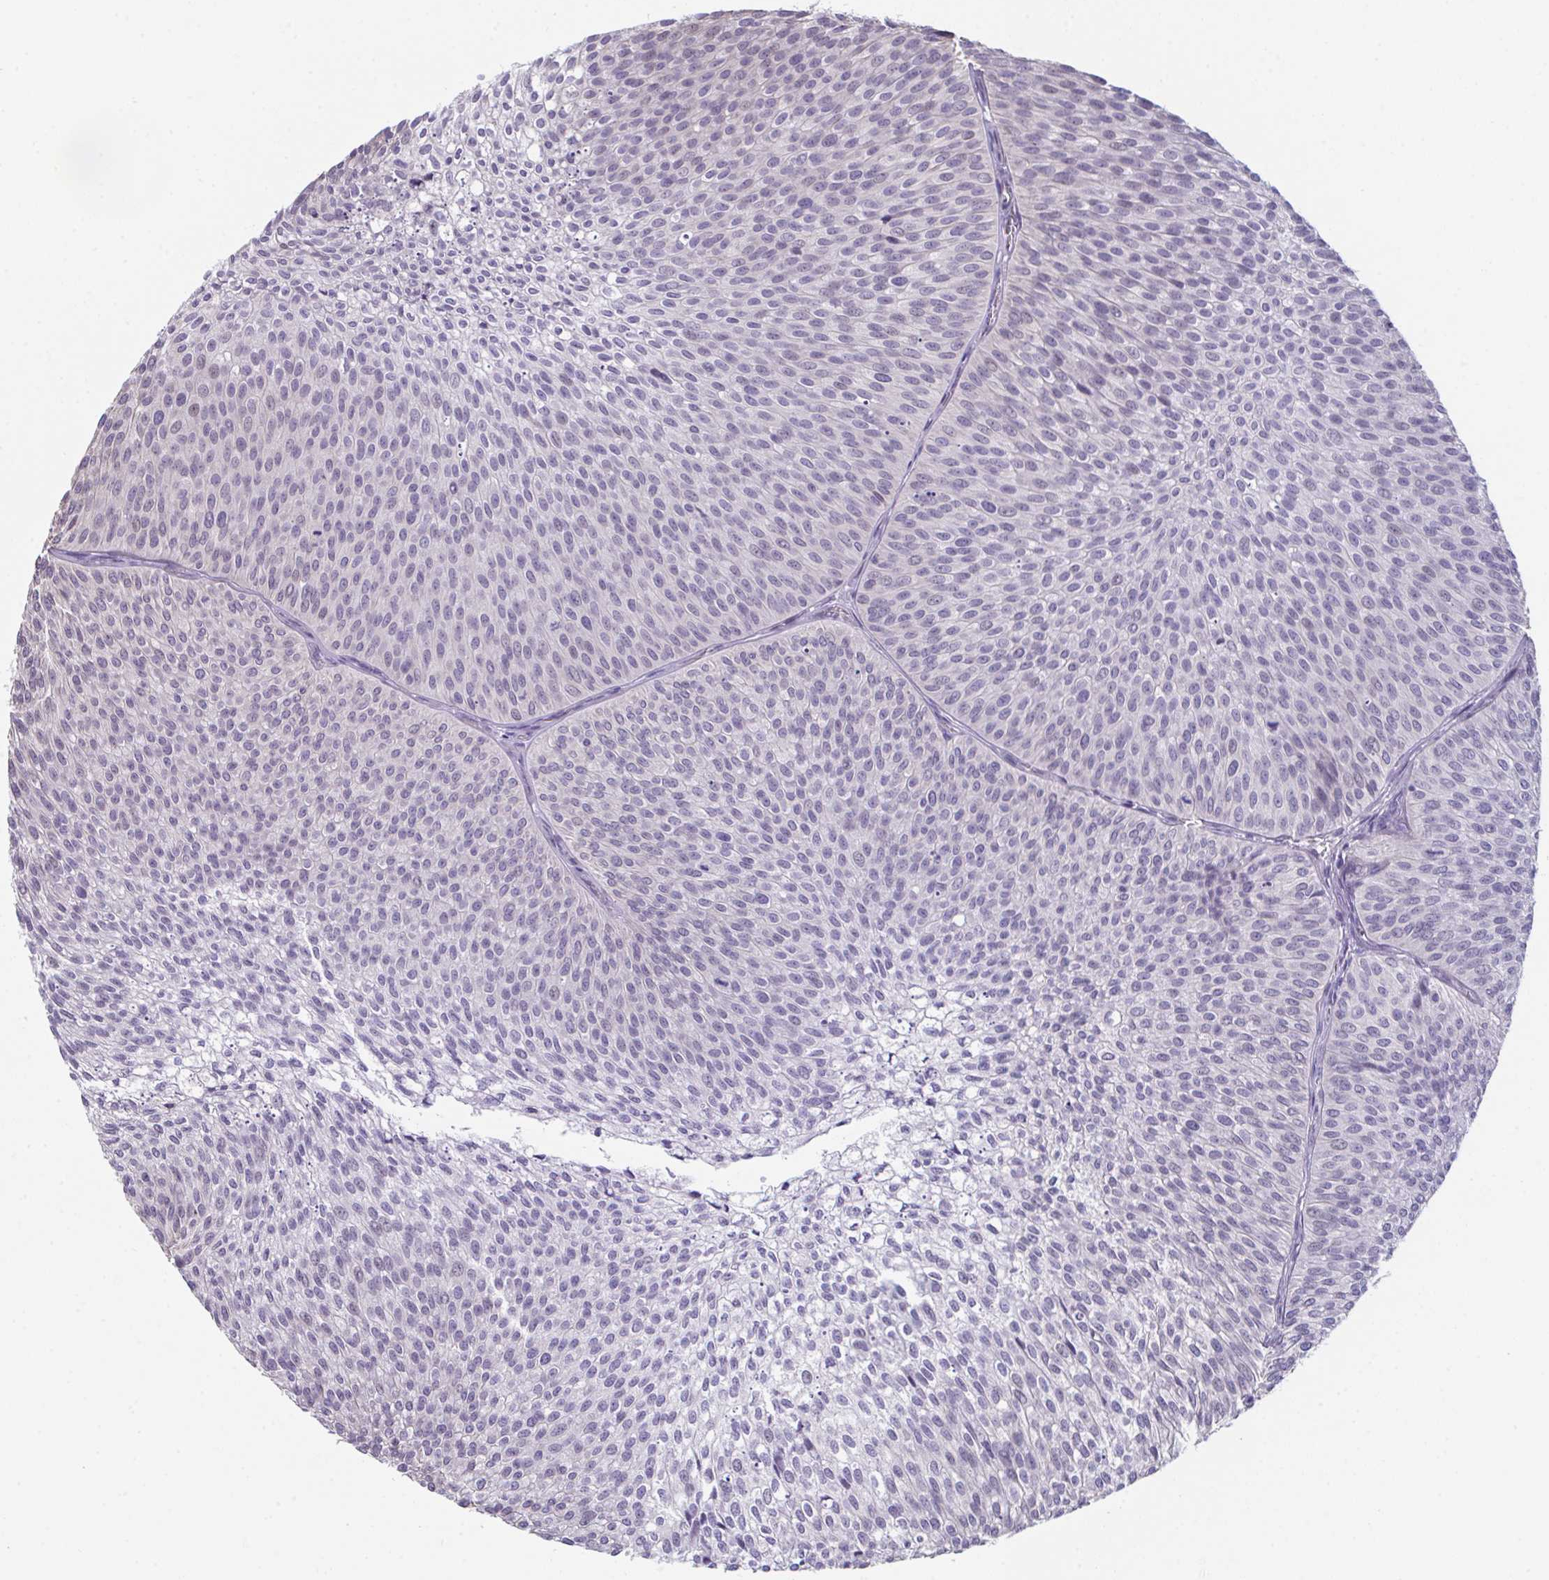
{"staining": {"intensity": "negative", "quantity": "none", "location": "none"}, "tissue": "urothelial cancer", "cell_type": "Tumor cells", "image_type": "cancer", "snomed": [{"axis": "morphology", "description": "Urothelial carcinoma, Low grade"}, {"axis": "topography", "description": "Urinary bladder"}], "caption": "This is an immunohistochemistry histopathology image of low-grade urothelial carcinoma. There is no expression in tumor cells.", "gene": "ATP6V0D2", "patient": {"sex": "male", "age": 91}}